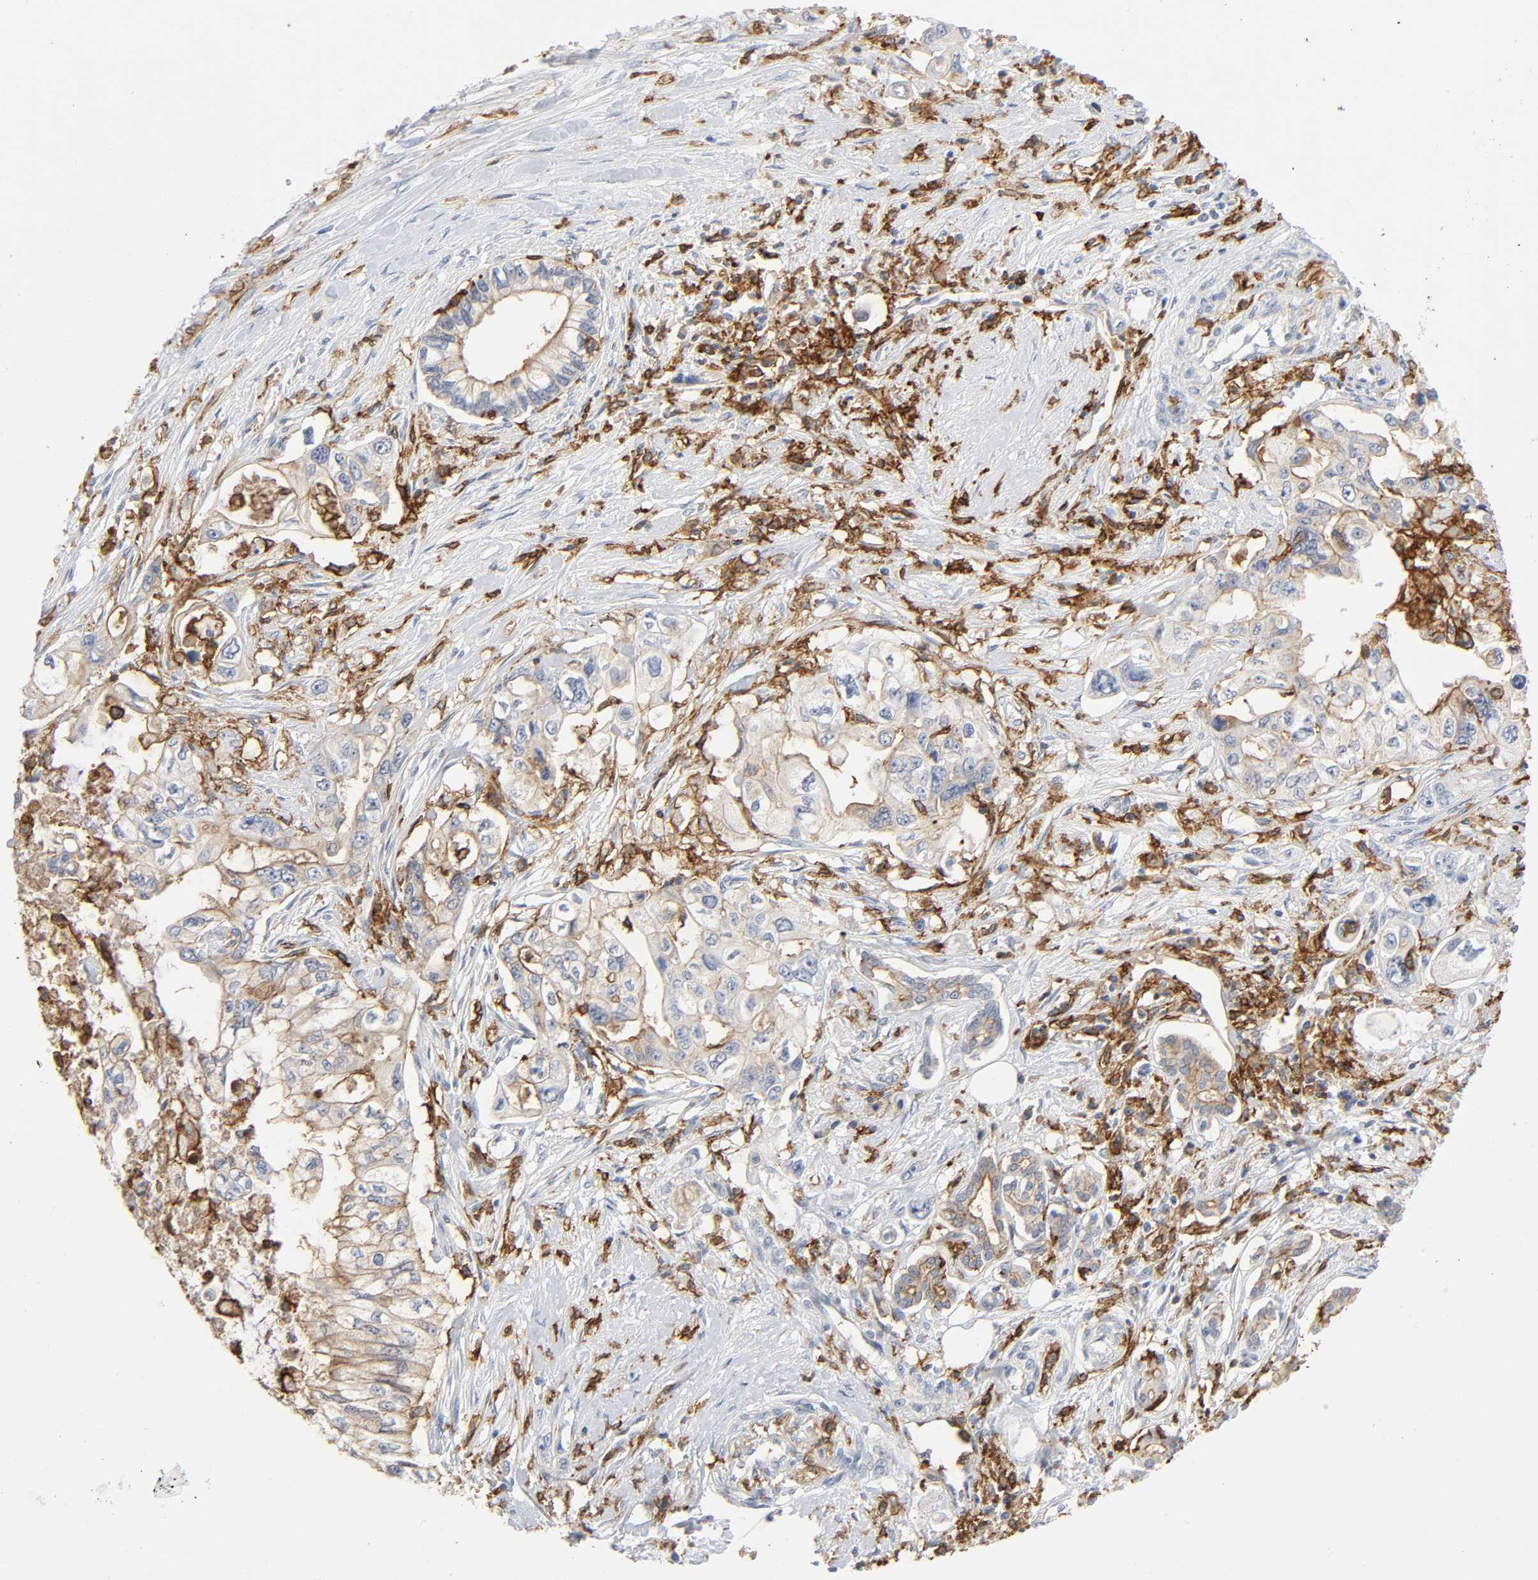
{"staining": {"intensity": "weak", "quantity": "25%-75%", "location": "cytoplasmic/membranous"}, "tissue": "pancreatic cancer", "cell_type": "Tumor cells", "image_type": "cancer", "snomed": [{"axis": "morphology", "description": "Normal tissue, NOS"}, {"axis": "topography", "description": "Pancreas"}], "caption": "Weak cytoplasmic/membranous staining for a protein is present in about 25%-75% of tumor cells of pancreatic cancer using immunohistochemistry.", "gene": "LYN", "patient": {"sex": "male", "age": 42}}